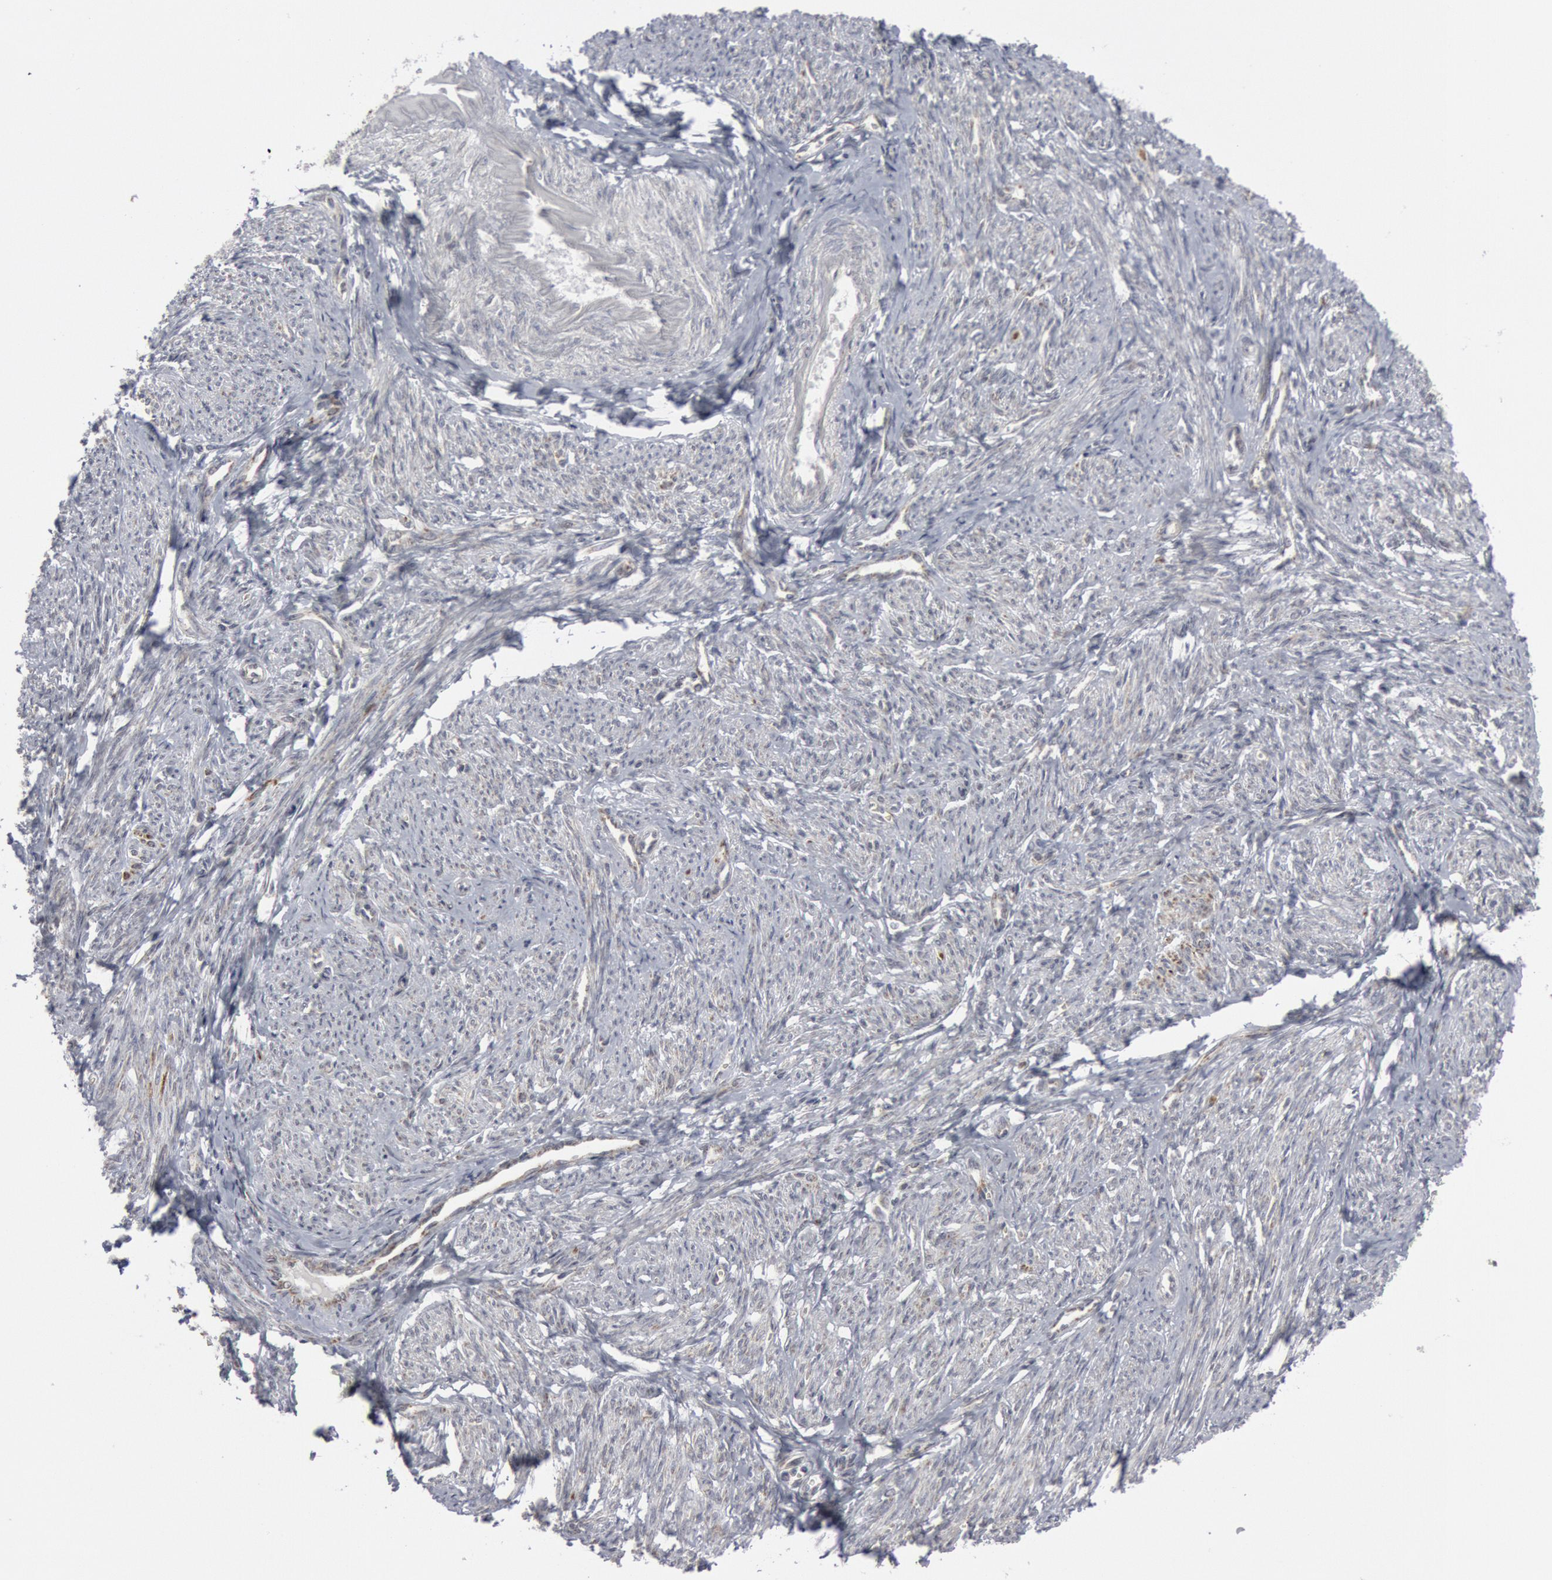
{"staining": {"intensity": "negative", "quantity": "none", "location": "none"}, "tissue": "smooth muscle", "cell_type": "Smooth muscle cells", "image_type": "normal", "snomed": [{"axis": "morphology", "description": "Normal tissue, NOS"}, {"axis": "topography", "description": "Smooth muscle"}, {"axis": "topography", "description": "Cervix"}], "caption": "This is an immunohistochemistry micrograph of normal human smooth muscle. There is no staining in smooth muscle cells.", "gene": "CASP9", "patient": {"sex": "female", "age": 70}}